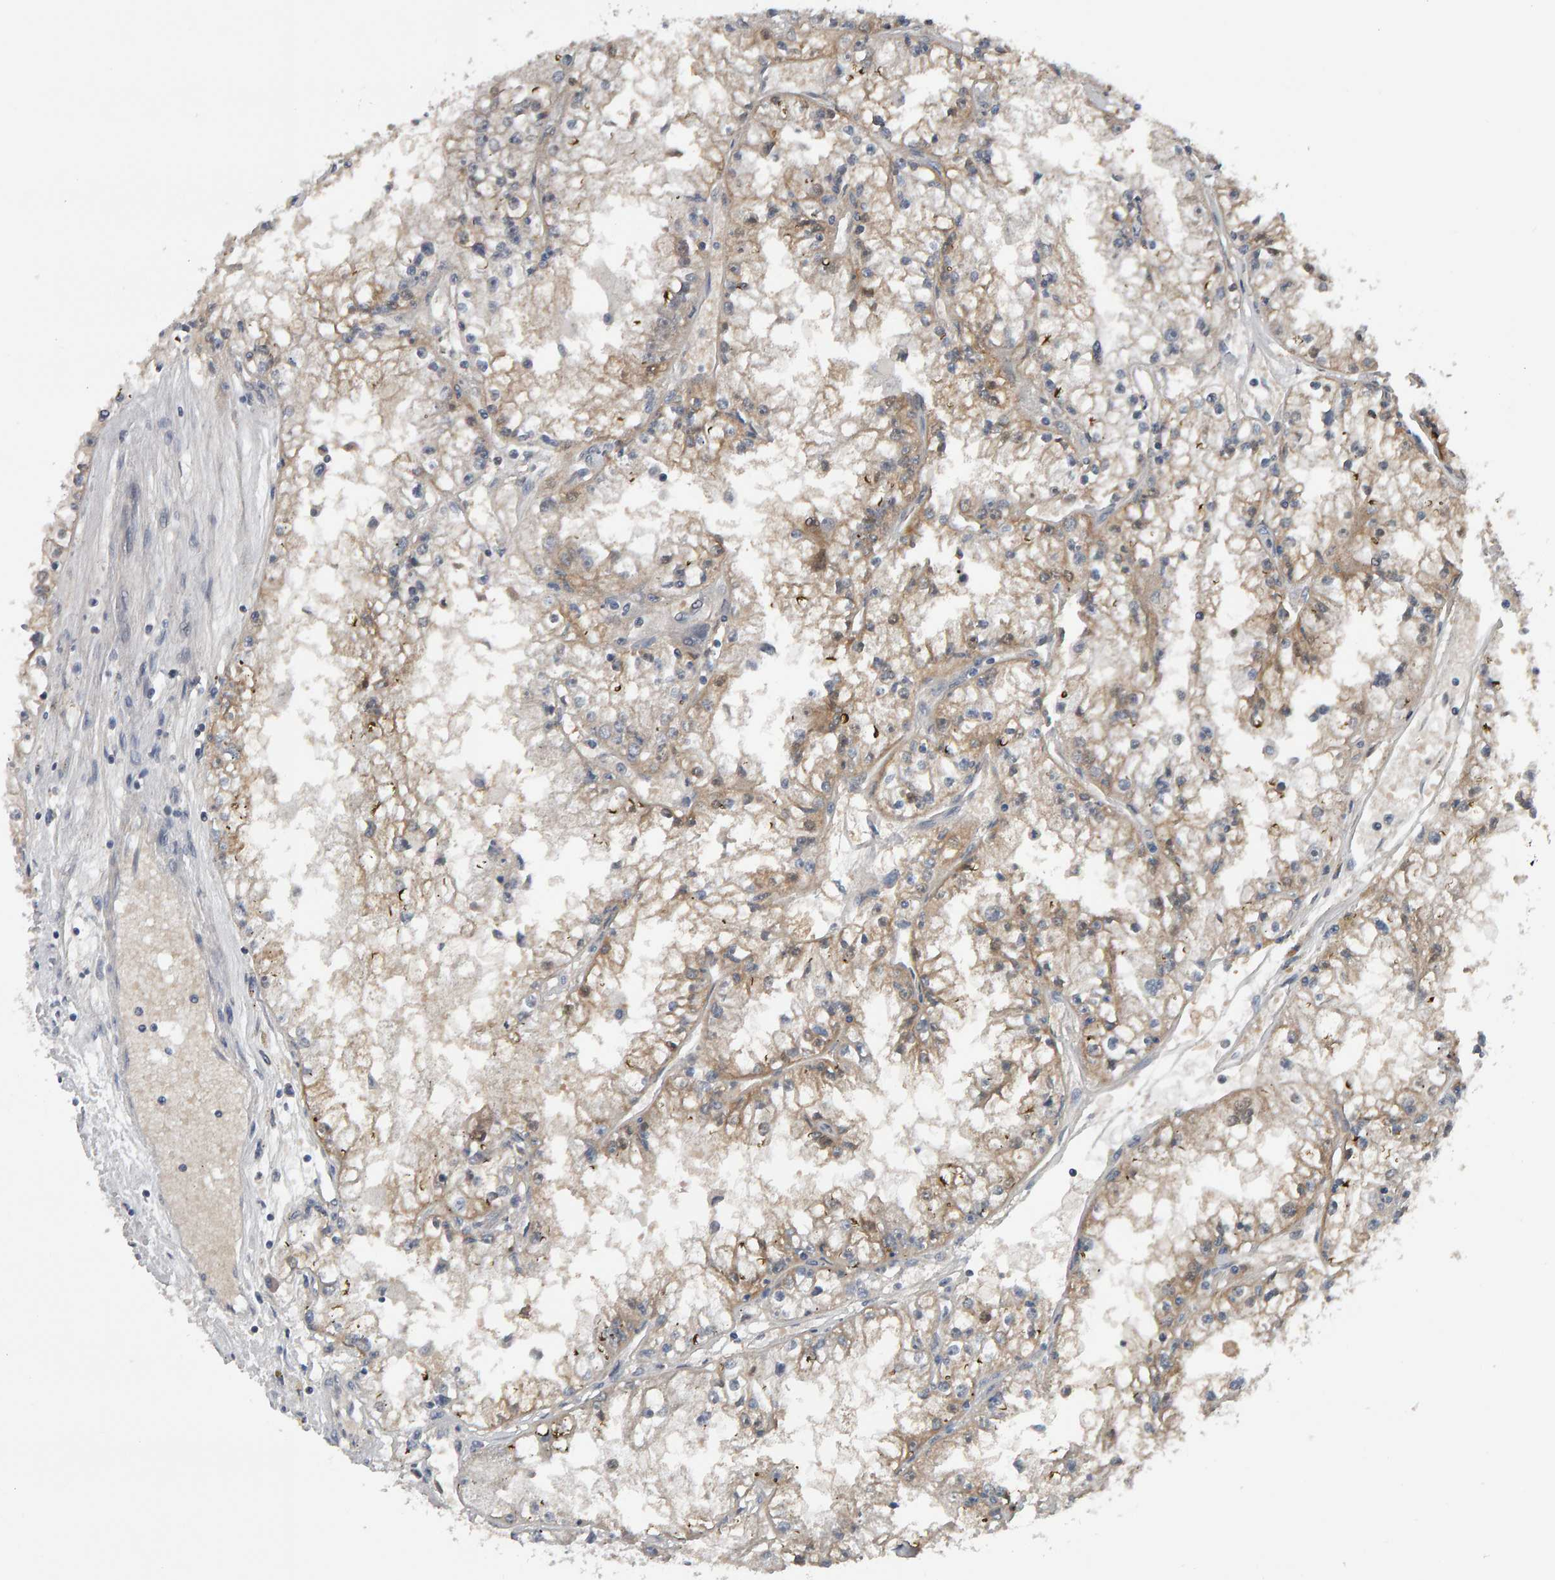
{"staining": {"intensity": "weak", "quantity": "25%-75%", "location": "cytoplasmic/membranous"}, "tissue": "renal cancer", "cell_type": "Tumor cells", "image_type": "cancer", "snomed": [{"axis": "morphology", "description": "Adenocarcinoma, NOS"}, {"axis": "topography", "description": "Kidney"}], "caption": "Renal cancer (adenocarcinoma) stained with DAB IHC displays low levels of weak cytoplasmic/membranous staining in about 25%-75% of tumor cells.", "gene": "COASY", "patient": {"sex": "male", "age": 56}}